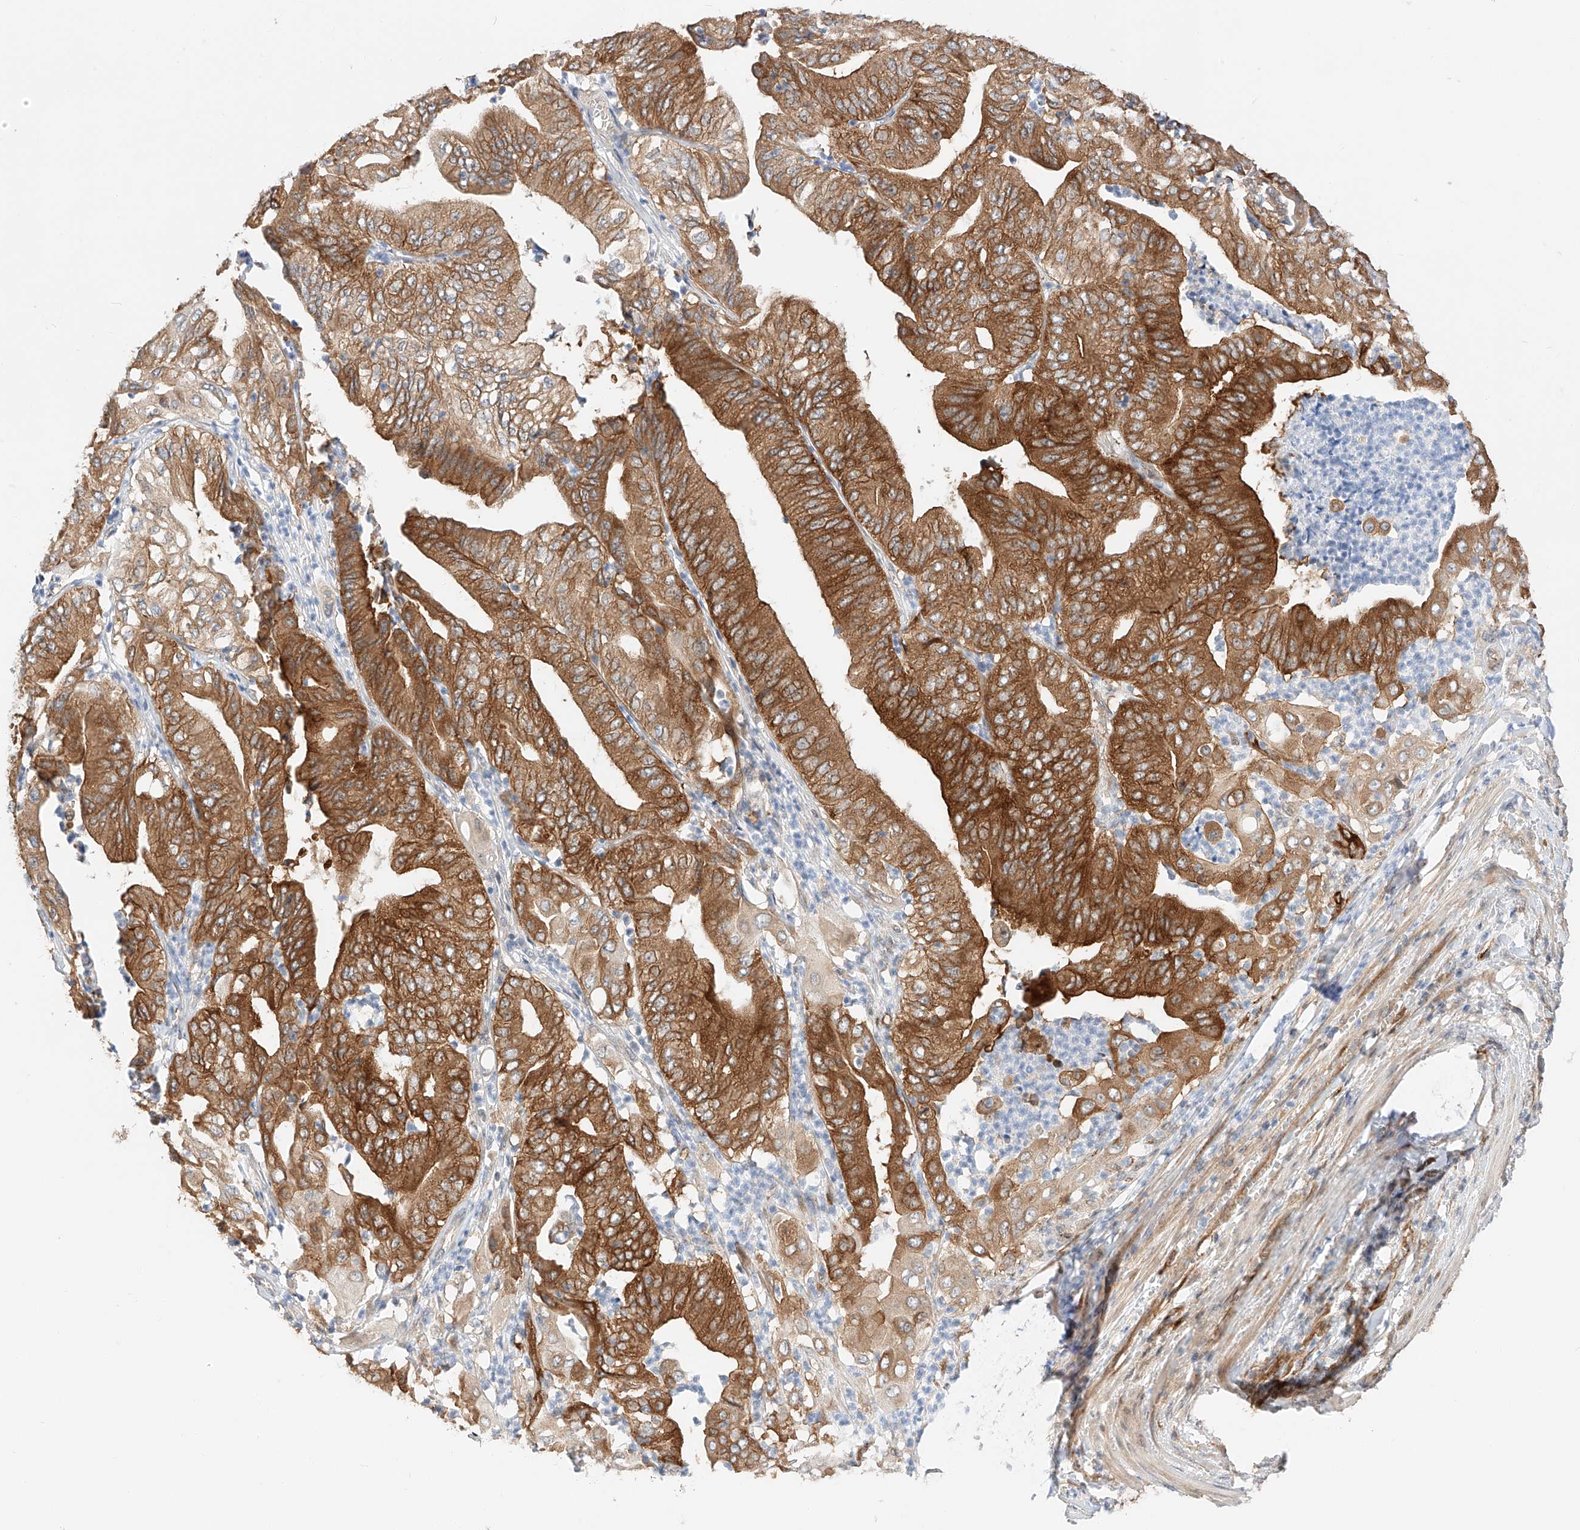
{"staining": {"intensity": "strong", "quantity": ">75%", "location": "cytoplasmic/membranous"}, "tissue": "pancreatic cancer", "cell_type": "Tumor cells", "image_type": "cancer", "snomed": [{"axis": "morphology", "description": "Adenocarcinoma, NOS"}, {"axis": "topography", "description": "Pancreas"}], "caption": "The micrograph demonstrates a brown stain indicating the presence of a protein in the cytoplasmic/membranous of tumor cells in pancreatic adenocarcinoma.", "gene": "CARMIL1", "patient": {"sex": "female", "age": 77}}